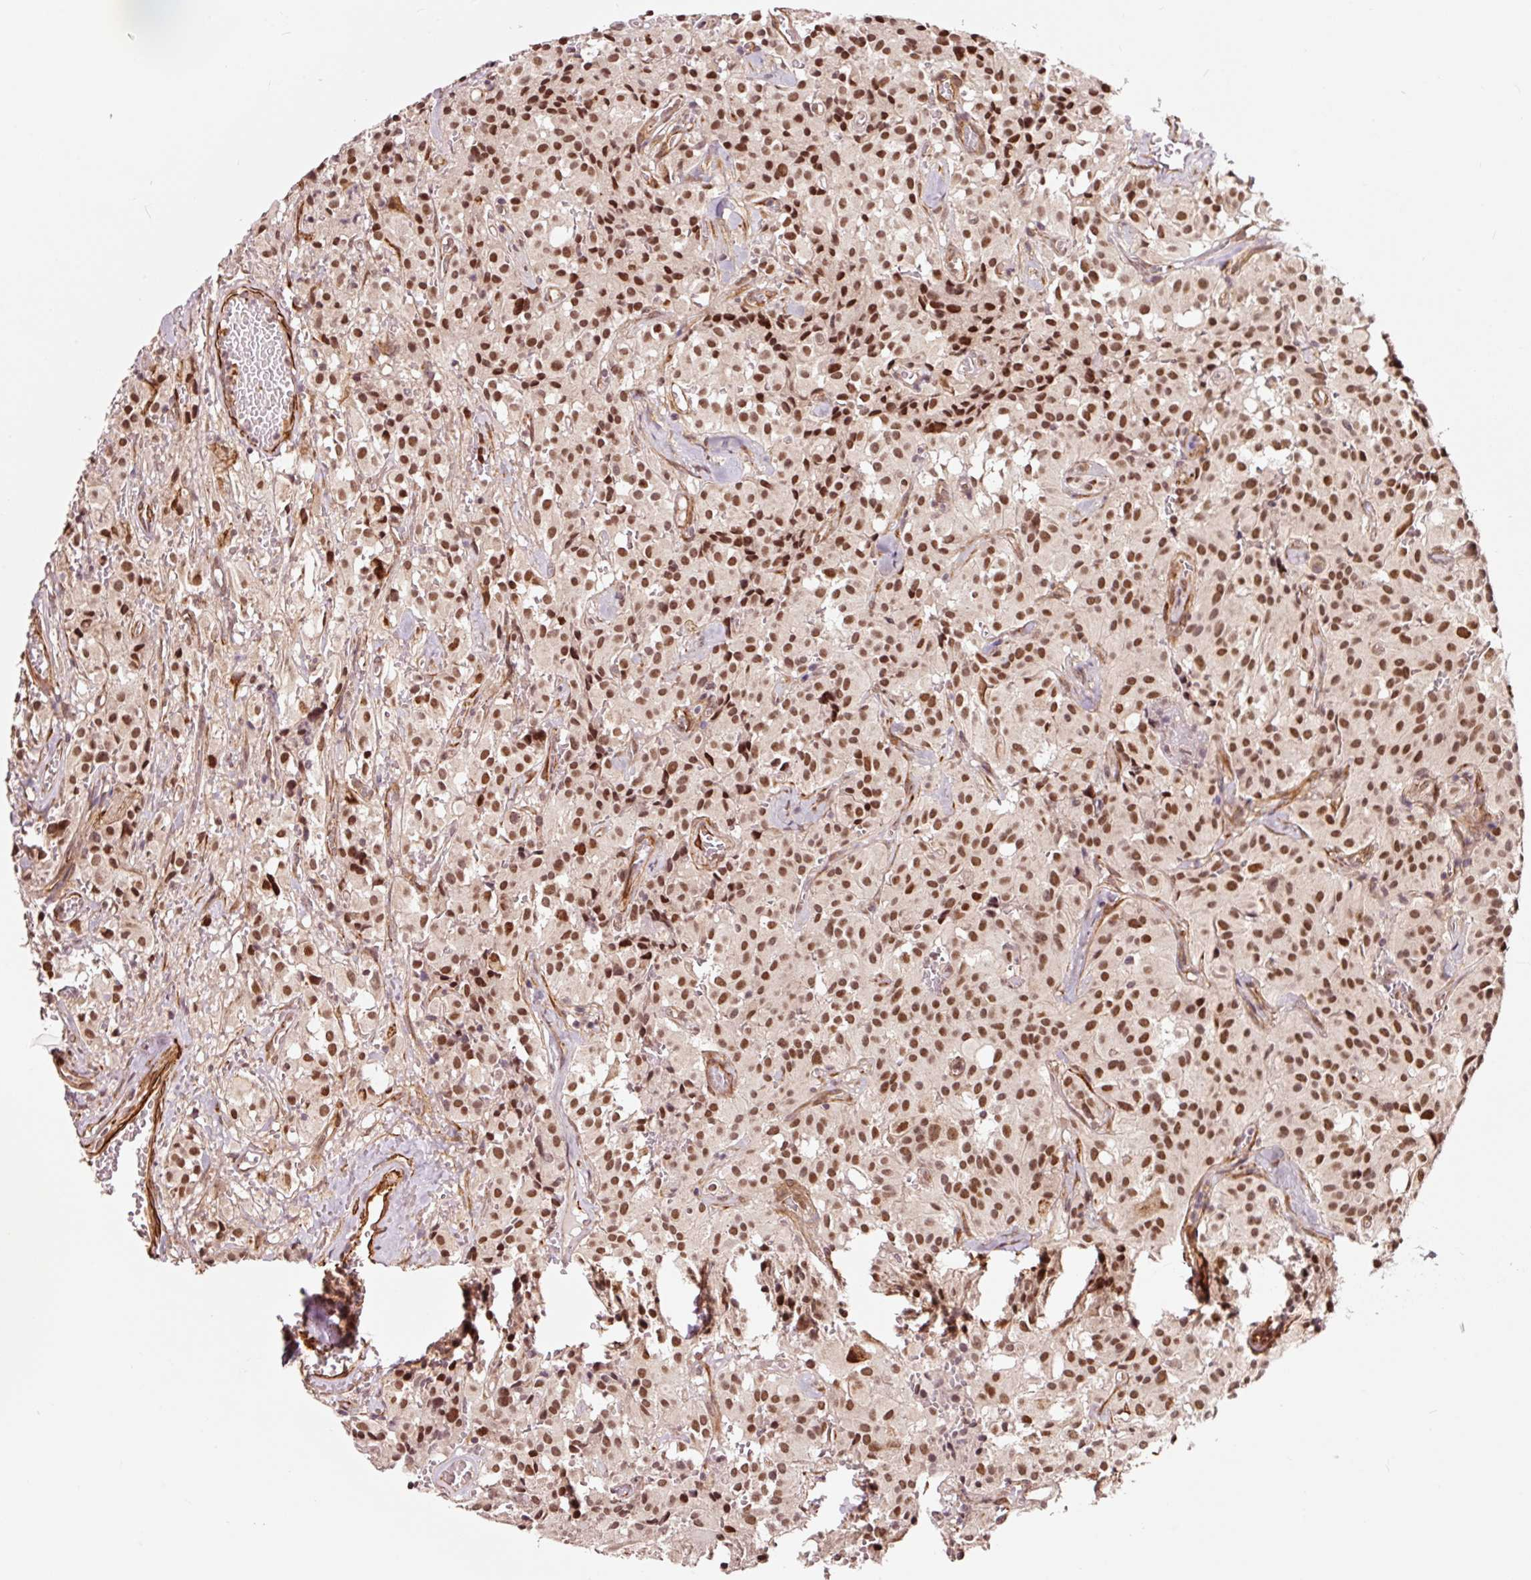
{"staining": {"intensity": "strong", "quantity": ">75%", "location": "nuclear"}, "tissue": "glioma", "cell_type": "Tumor cells", "image_type": "cancer", "snomed": [{"axis": "morphology", "description": "Glioma, malignant, Low grade"}, {"axis": "topography", "description": "Brain"}], "caption": "Immunohistochemical staining of human malignant low-grade glioma exhibits high levels of strong nuclear positivity in approximately >75% of tumor cells. Nuclei are stained in blue.", "gene": "TPM1", "patient": {"sex": "male", "age": 42}}